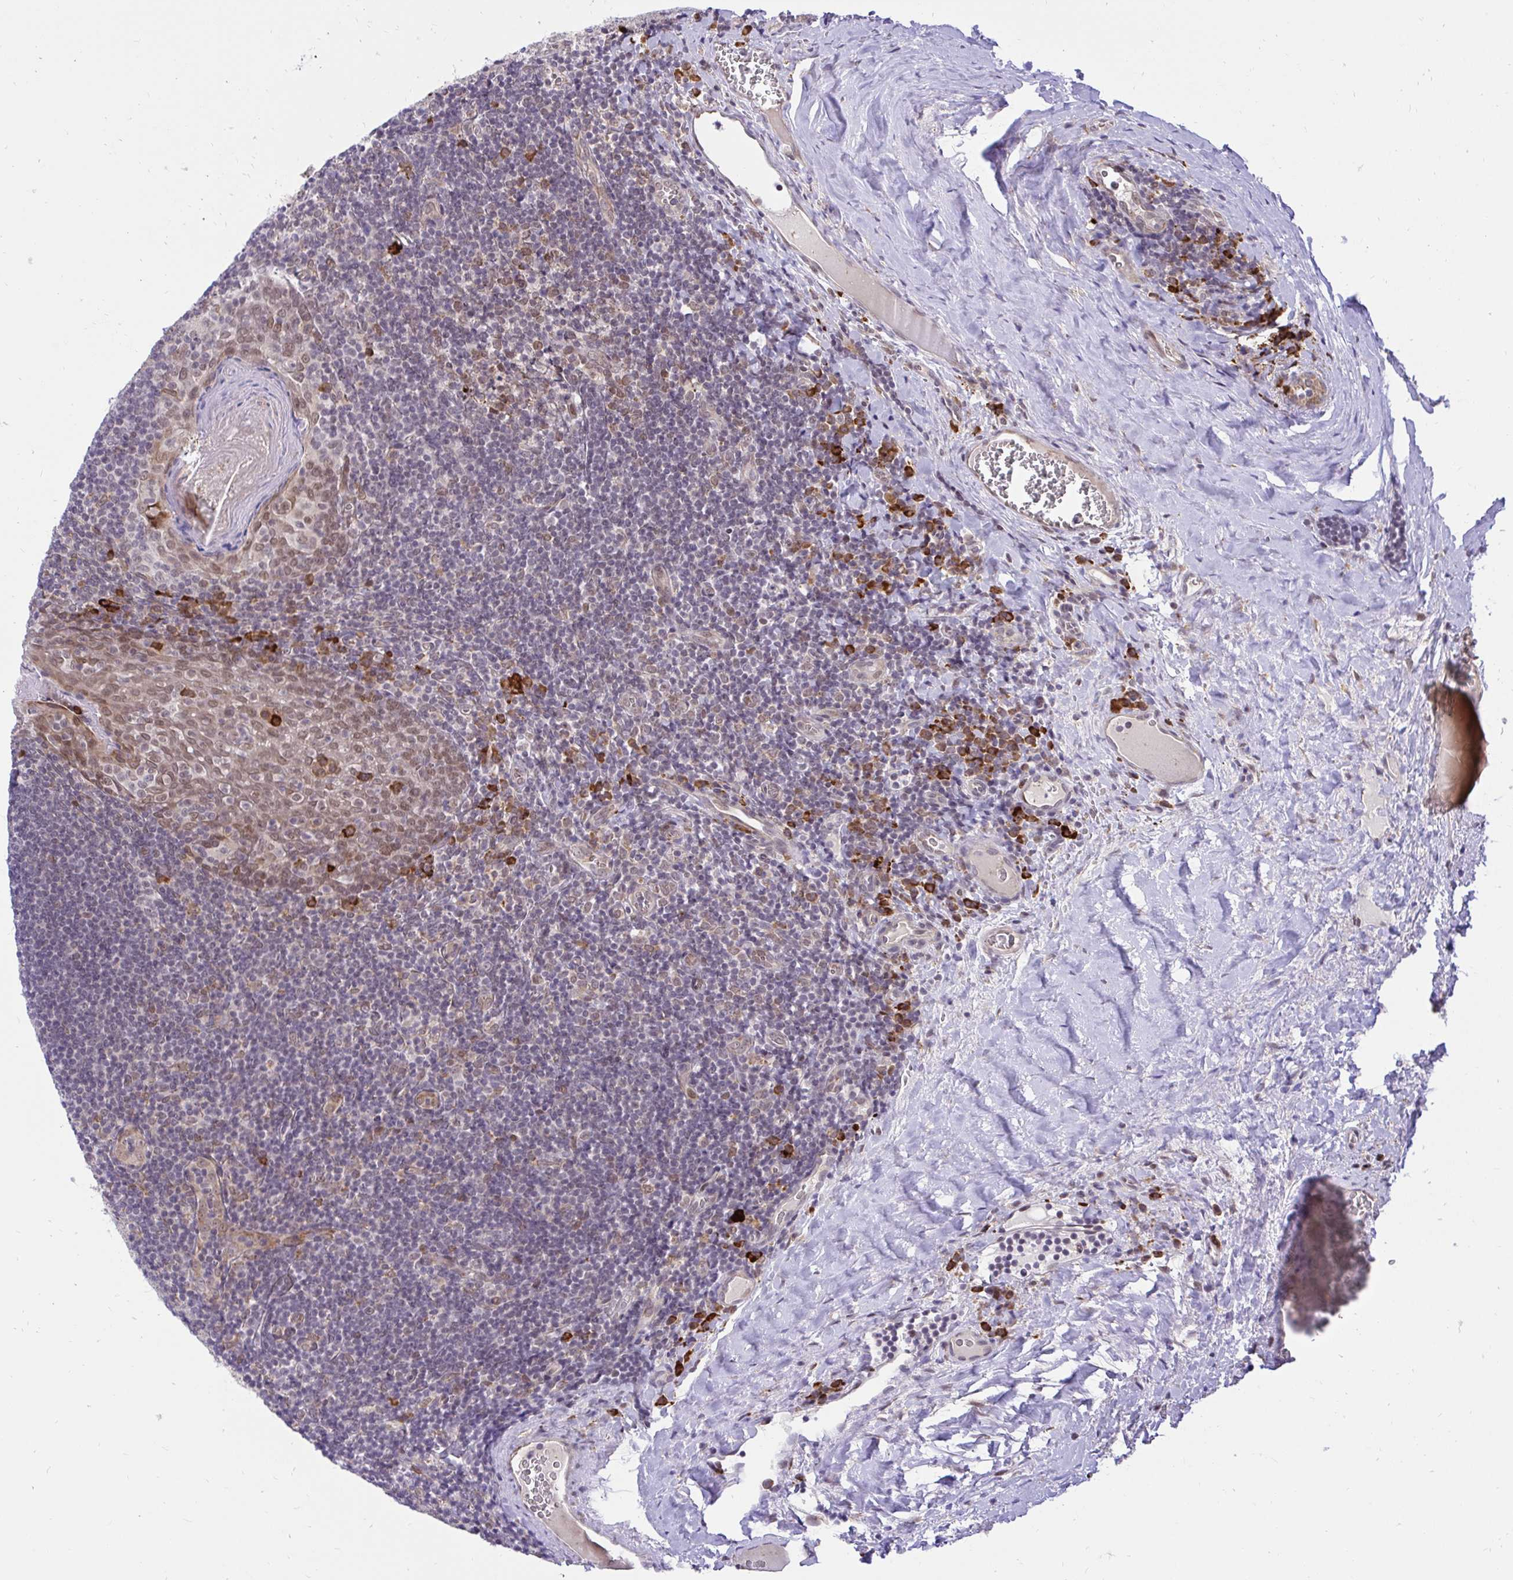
{"staining": {"intensity": "strong", "quantity": "<25%", "location": "cytoplasmic/membranous"}, "tissue": "tonsil", "cell_type": "Germinal center cells", "image_type": "normal", "snomed": [{"axis": "morphology", "description": "Normal tissue, NOS"}, {"axis": "morphology", "description": "Inflammation, NOS"}, {"axis": "topography", "description": "Tonsil"}], "caption": "Germinal center cells display medium levels of strong cytoplasmic/membranous expression in about <25% of cells in normal tonsil.", "gene": "NAALAD2", "patient": {"sex": "female", "age": 31}}